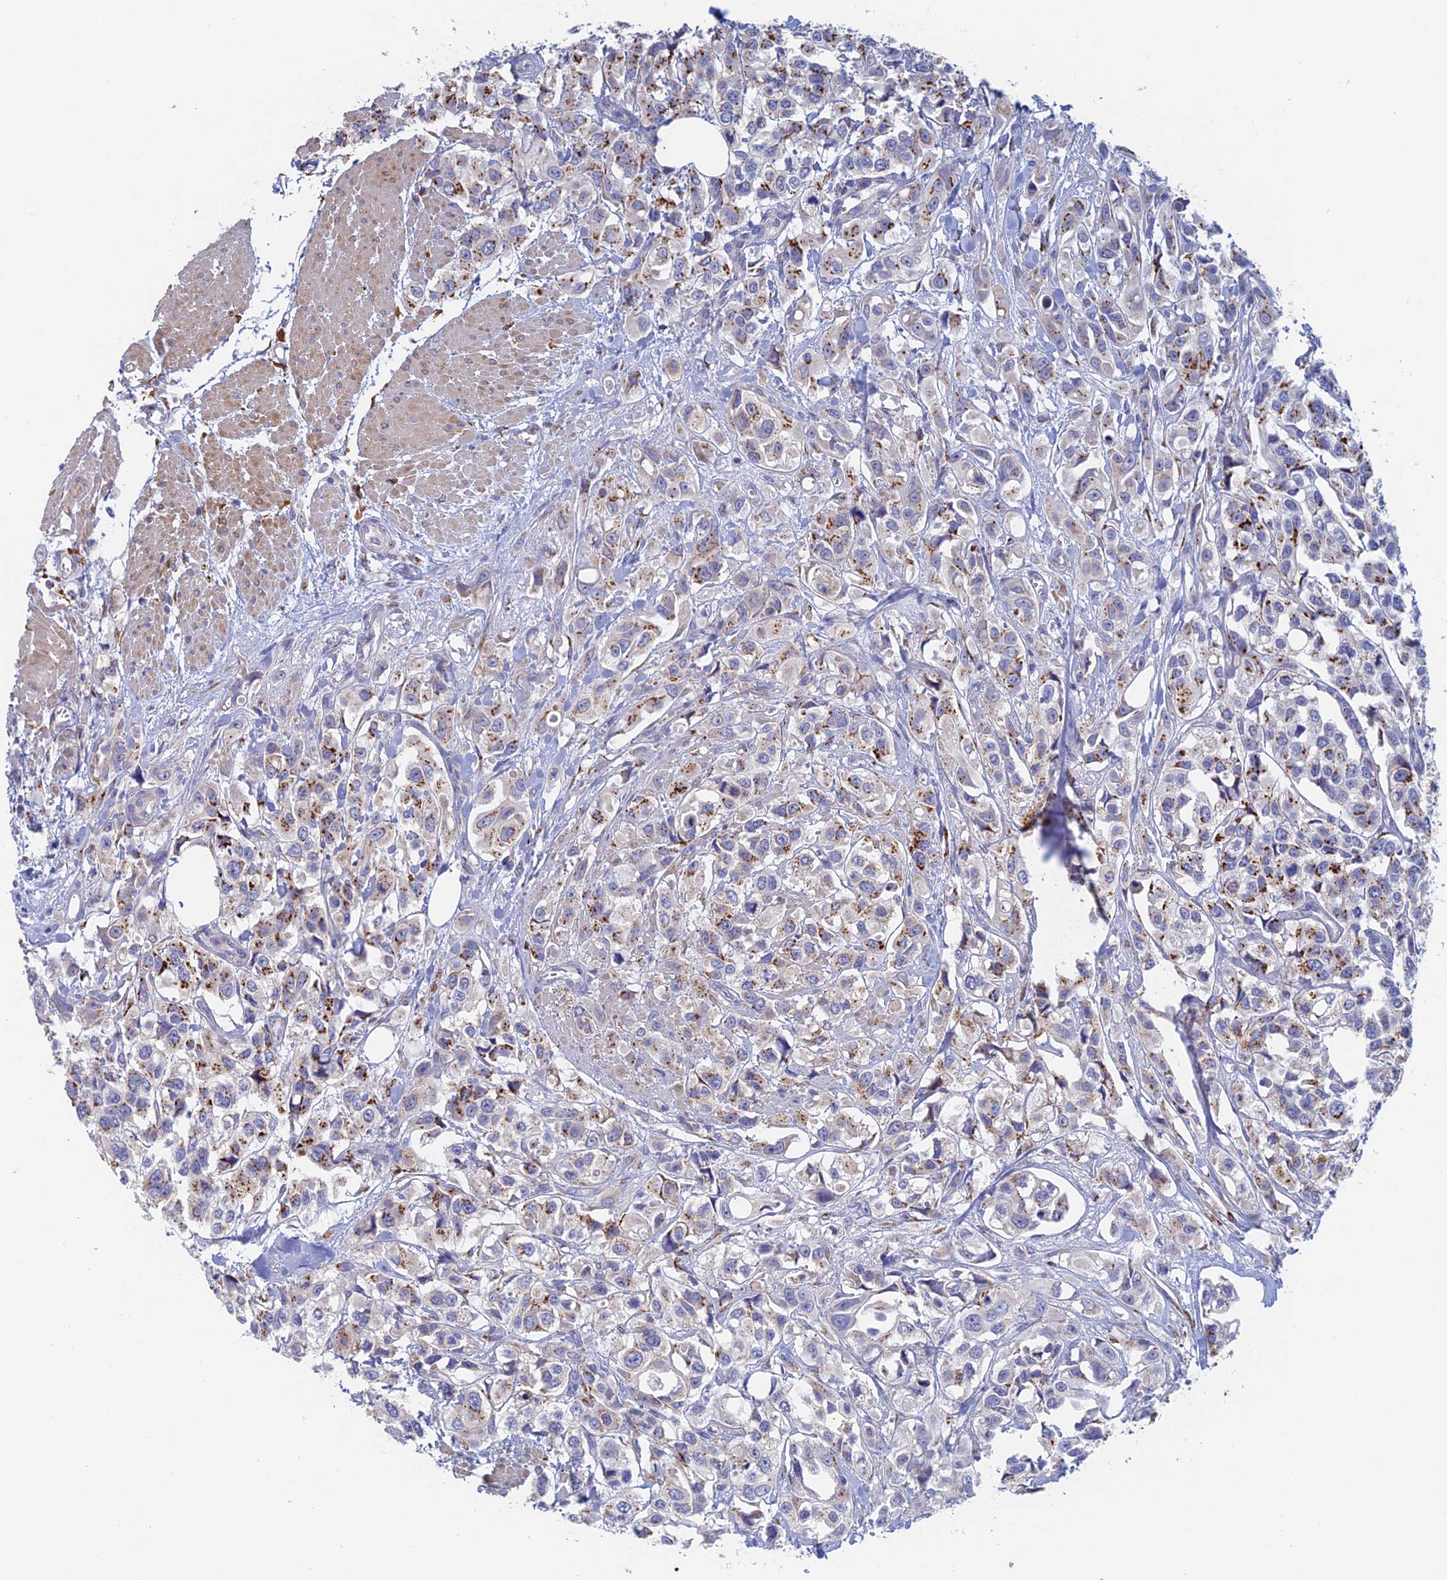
{"staining": {"intensity": "strong", "quantity": "25%-75%", "location": "cytoplasmic/membranous"}, "tissue": "urothelial cancer", "cell_type": "Tumor cells", "image_type": "cancer", "snomed": [{"axis": "morphology", "description": "Urothelial carcinoma, High grade"}, {"axis": "topography", "description": "Urinary bladder"}], "caption": "Brown immunohistochemical staining in human urothelial cancer displays strong cytoplasmic/membranous expression in about 25%-75% of tumor cells.", "gene": "SLC24A3", "patient": {"sex": "male", "age": 67}}